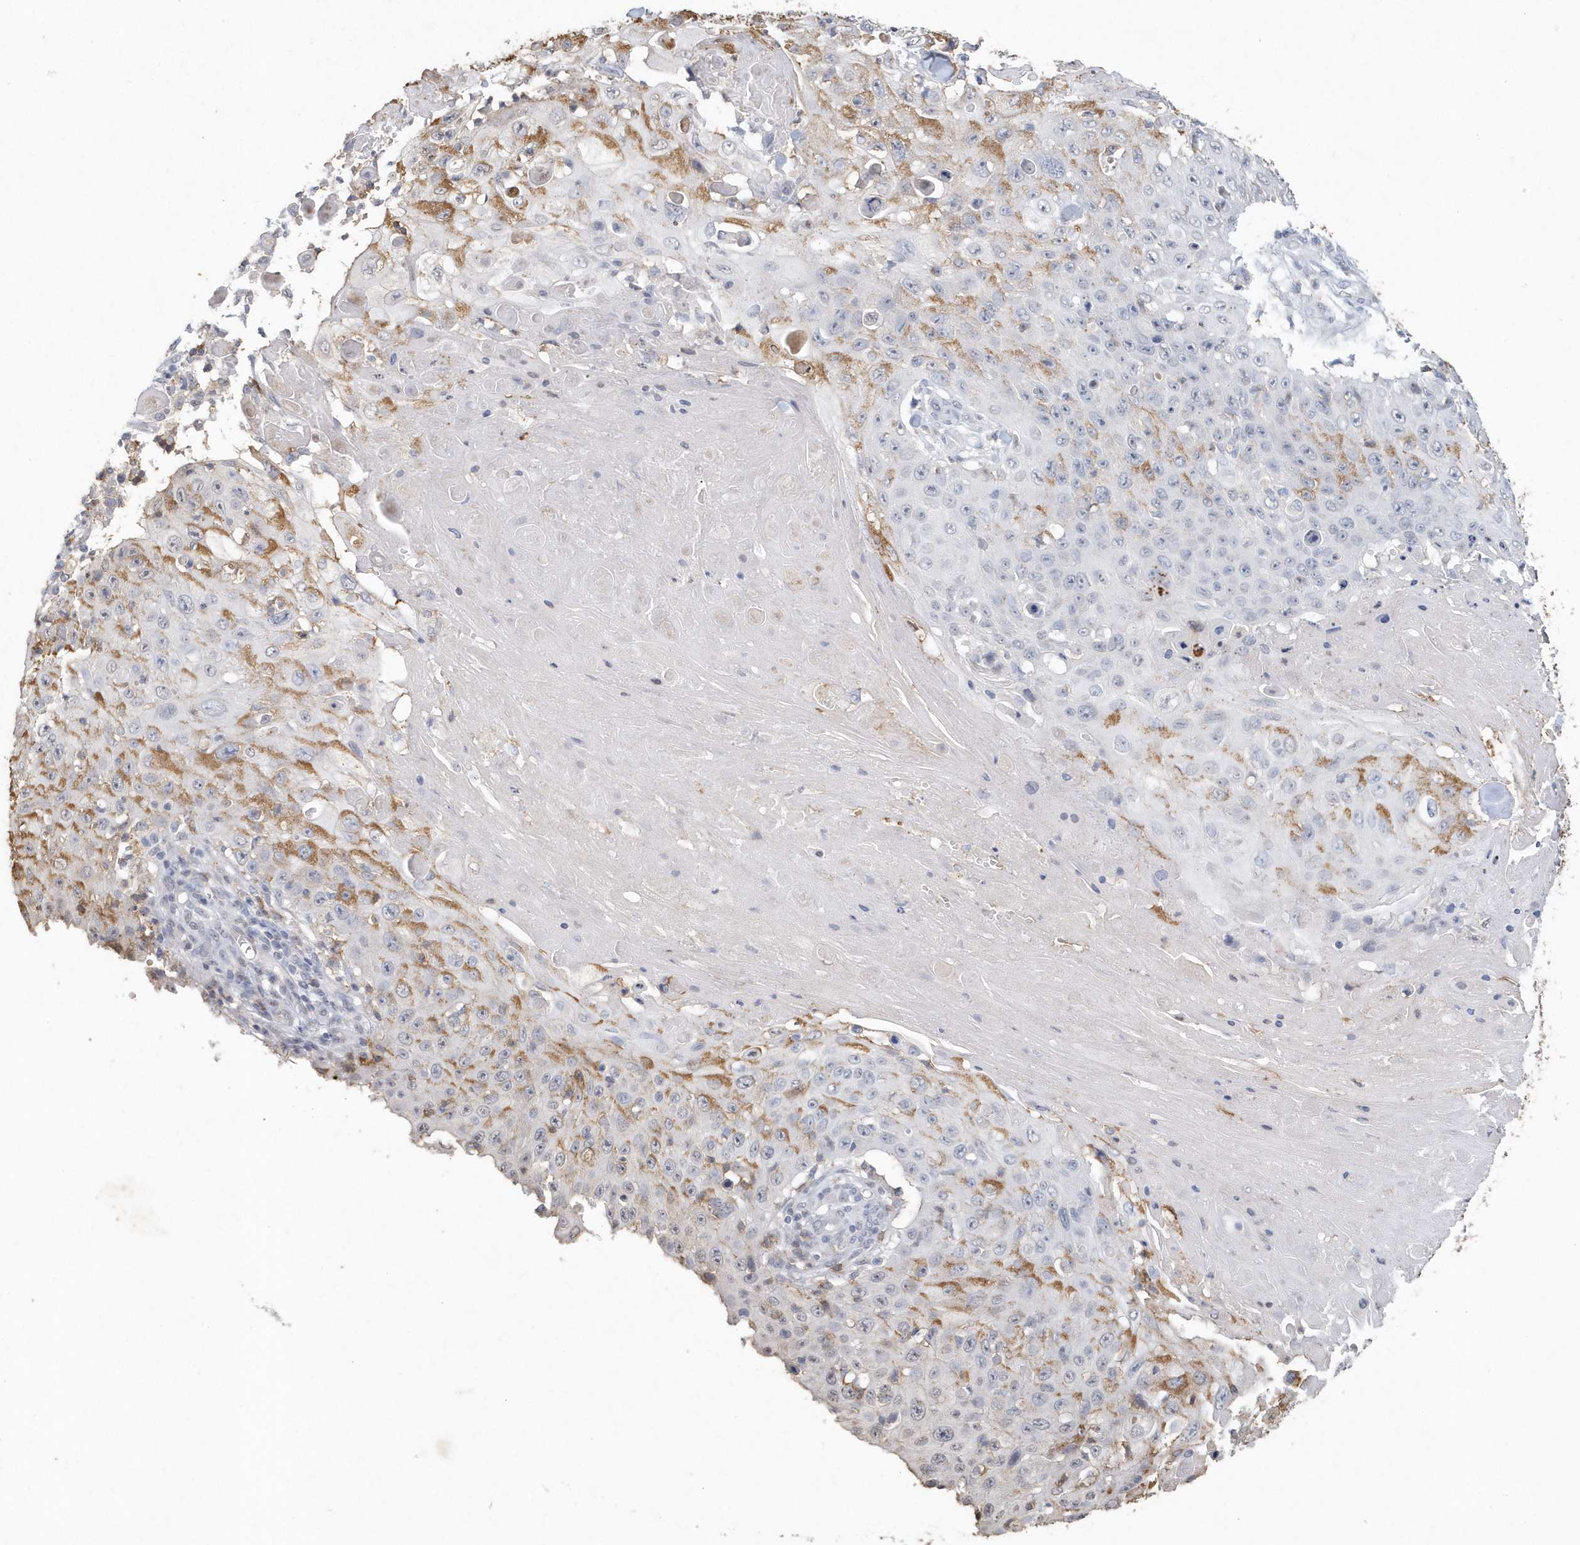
{"staining": {"intensity": "moderate", "quantity": "25%-75%", "location": "cytoplasmic/membranous"}, "tissue": "skin cancer", "cell_type": "Tumor cells", "image_type": "cancer", "snomed": [{"axis": "morphology", "description": "Squamous cell carcinoma, NOS"}, {"axis": "topography", "description": "Skin"}], "caption": "Skin cancer stained with IHC exhibits moderate cytoplasmic/membranous positivity in approximately 25%-75% of tumor cells. (brown staining indicates protein expression, while blue staining denotes nuclei).", "gene": "PDCD1", "patient": {"sex": "male", "age": 86}}